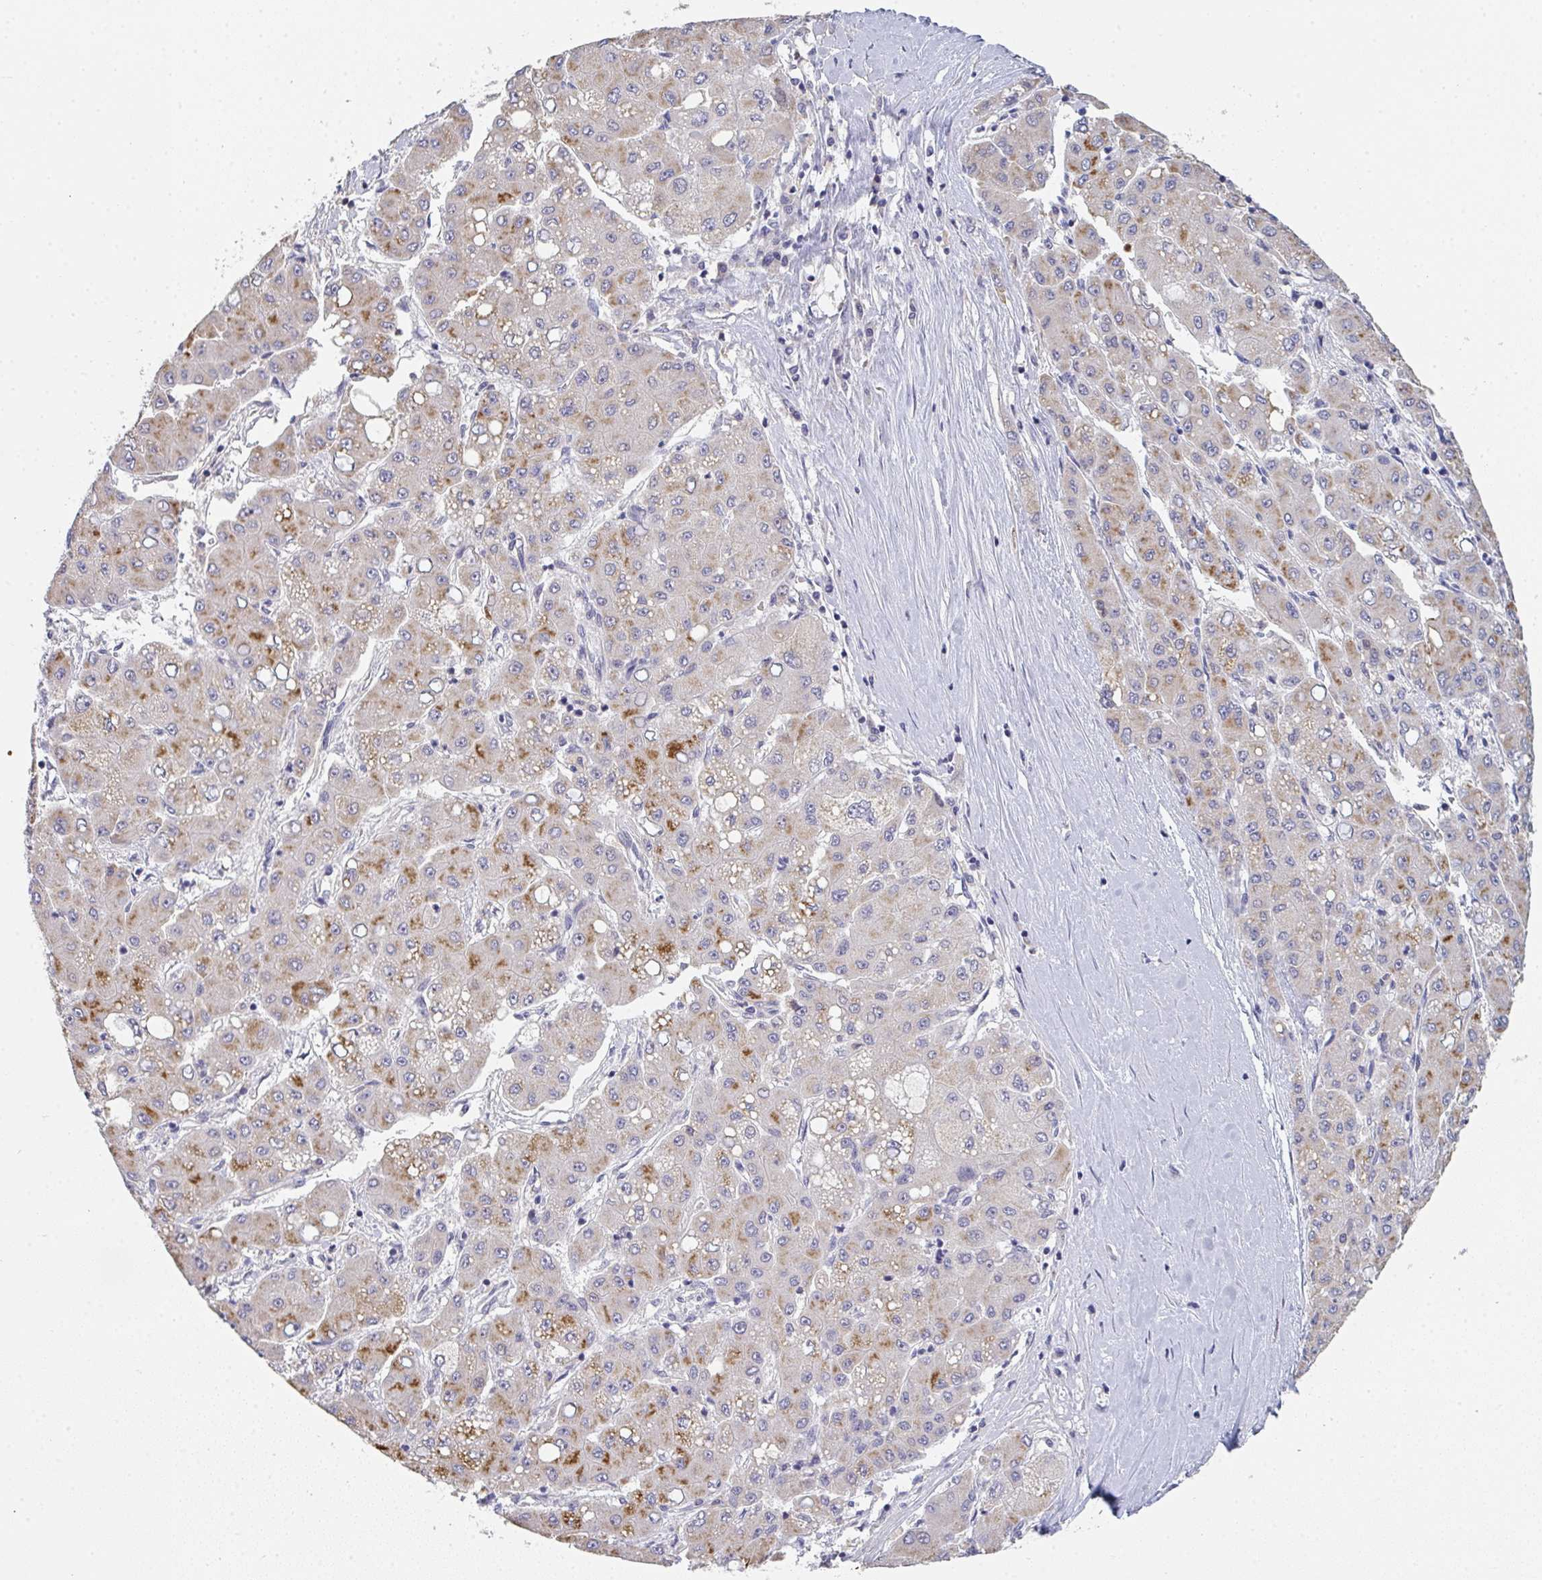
{"staining": {"intensity": "moderate", "quantity": "25%-75%", "location": "cytoplasmic/membranous"}, "tissue": "liver cancer", "cell_type": "Tumor cells", "image_type": "cancer", "snomed": [{"axis": "morphology", "description": "Carcinoma, Hepatocellular, NOS"}, {"axis": "topography", "description": "Liver"}], "caption": "Approximately 25%-75% of tumor cells in human liver cancer exhibit moderate cytoplasmic/membranous protein staining as visualized by brown immunohistochemical staining.", "gene": "RIOK1", "patient": {"sex": "male", "age": 40}}